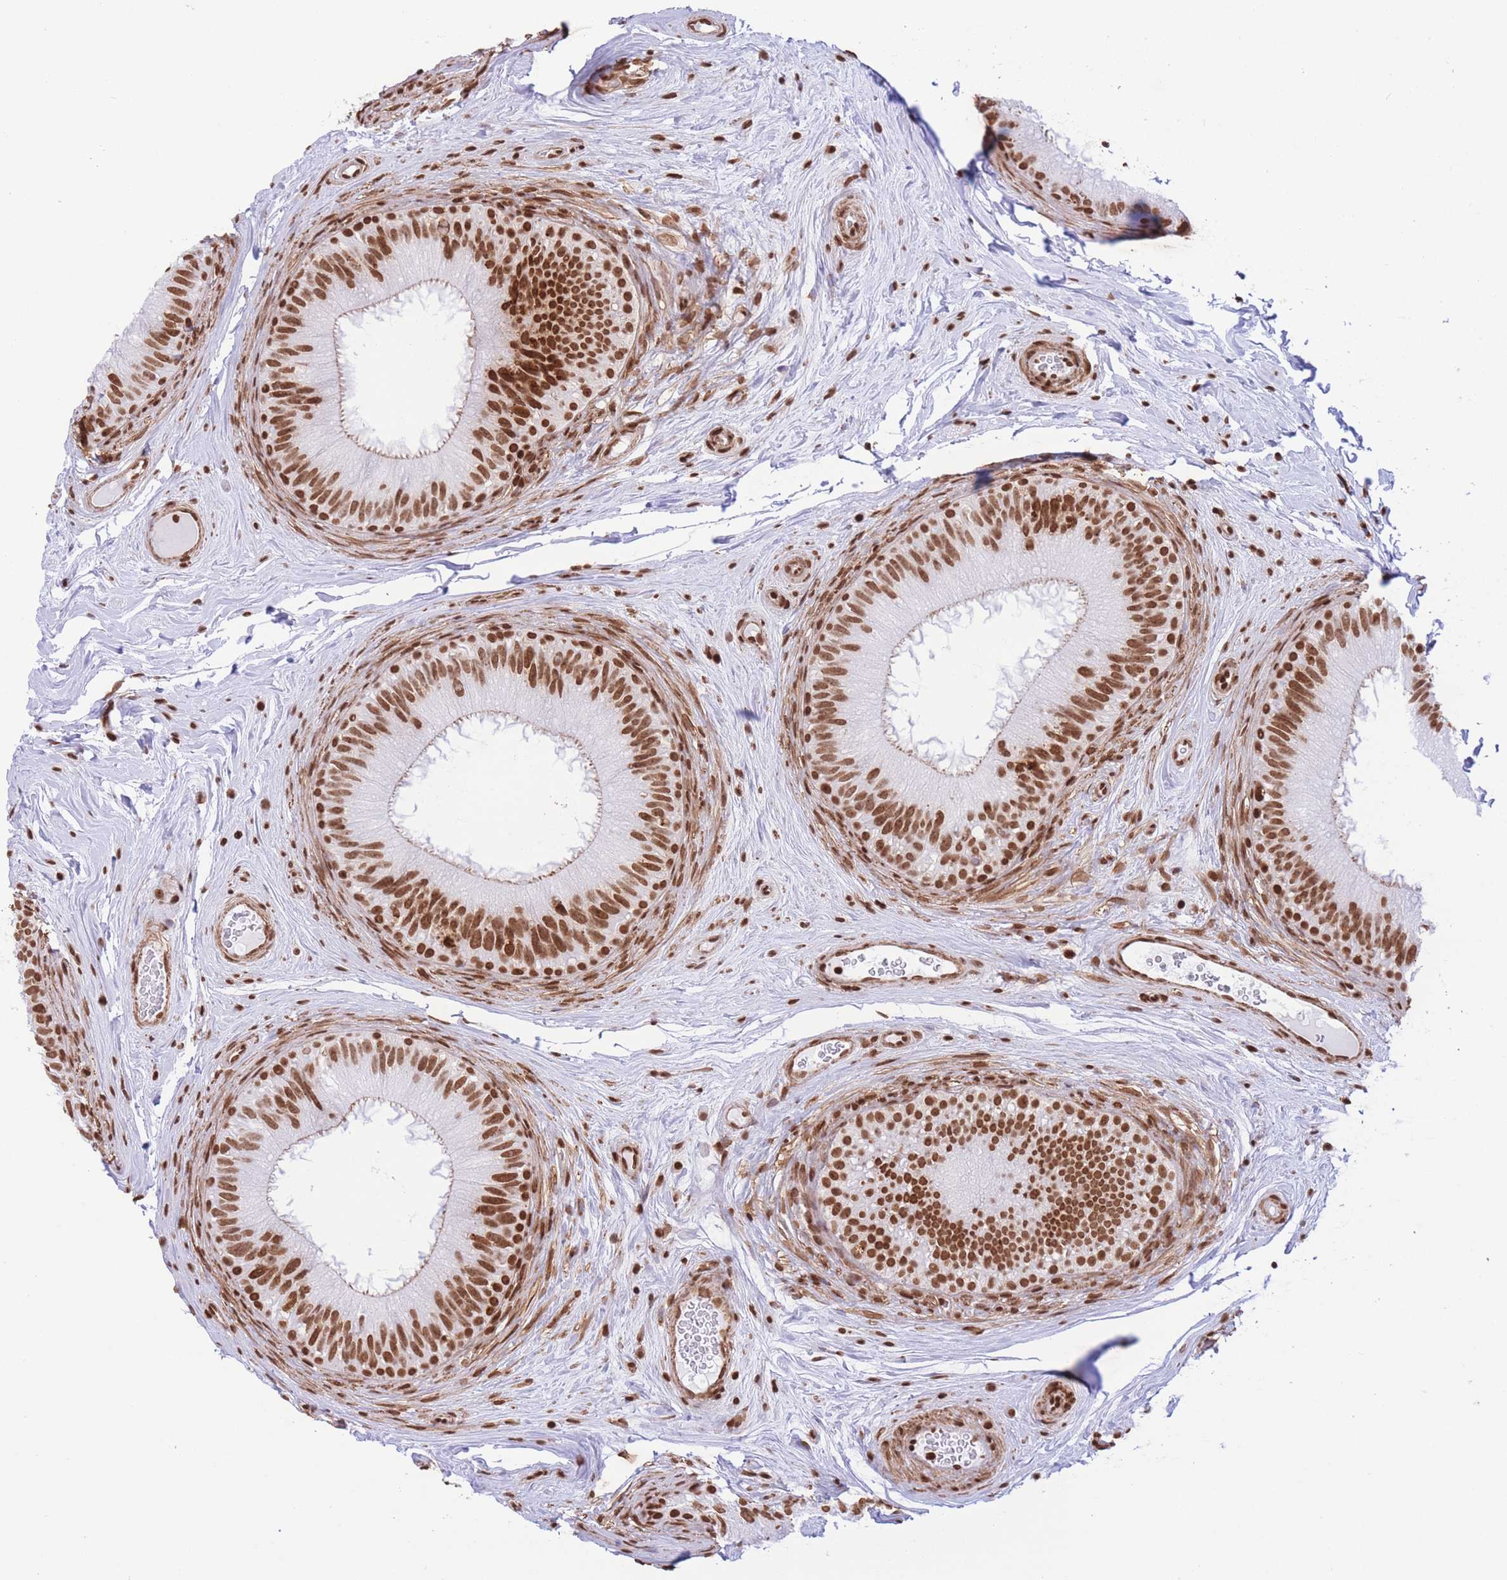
{"staining": {"intensity": "strong", "quantity": ">75%", "location": "nuclear"}, "tissue": "epididymis", "cell_type": "Glandular cells", "image_type": "normal", "snomed": [{"axis": "morphology", "description": "Normal tissue, NOS"}, {"axis": "topography", "description": "Epididymis"}], "caption": "Benign epididymis was stained to show a protein in brown. There is high levels of strong nuclear expression in approximately >75% of glandular cells.", "gene": "H2BC10", "patient": {"sex": "male", "age": 34}}